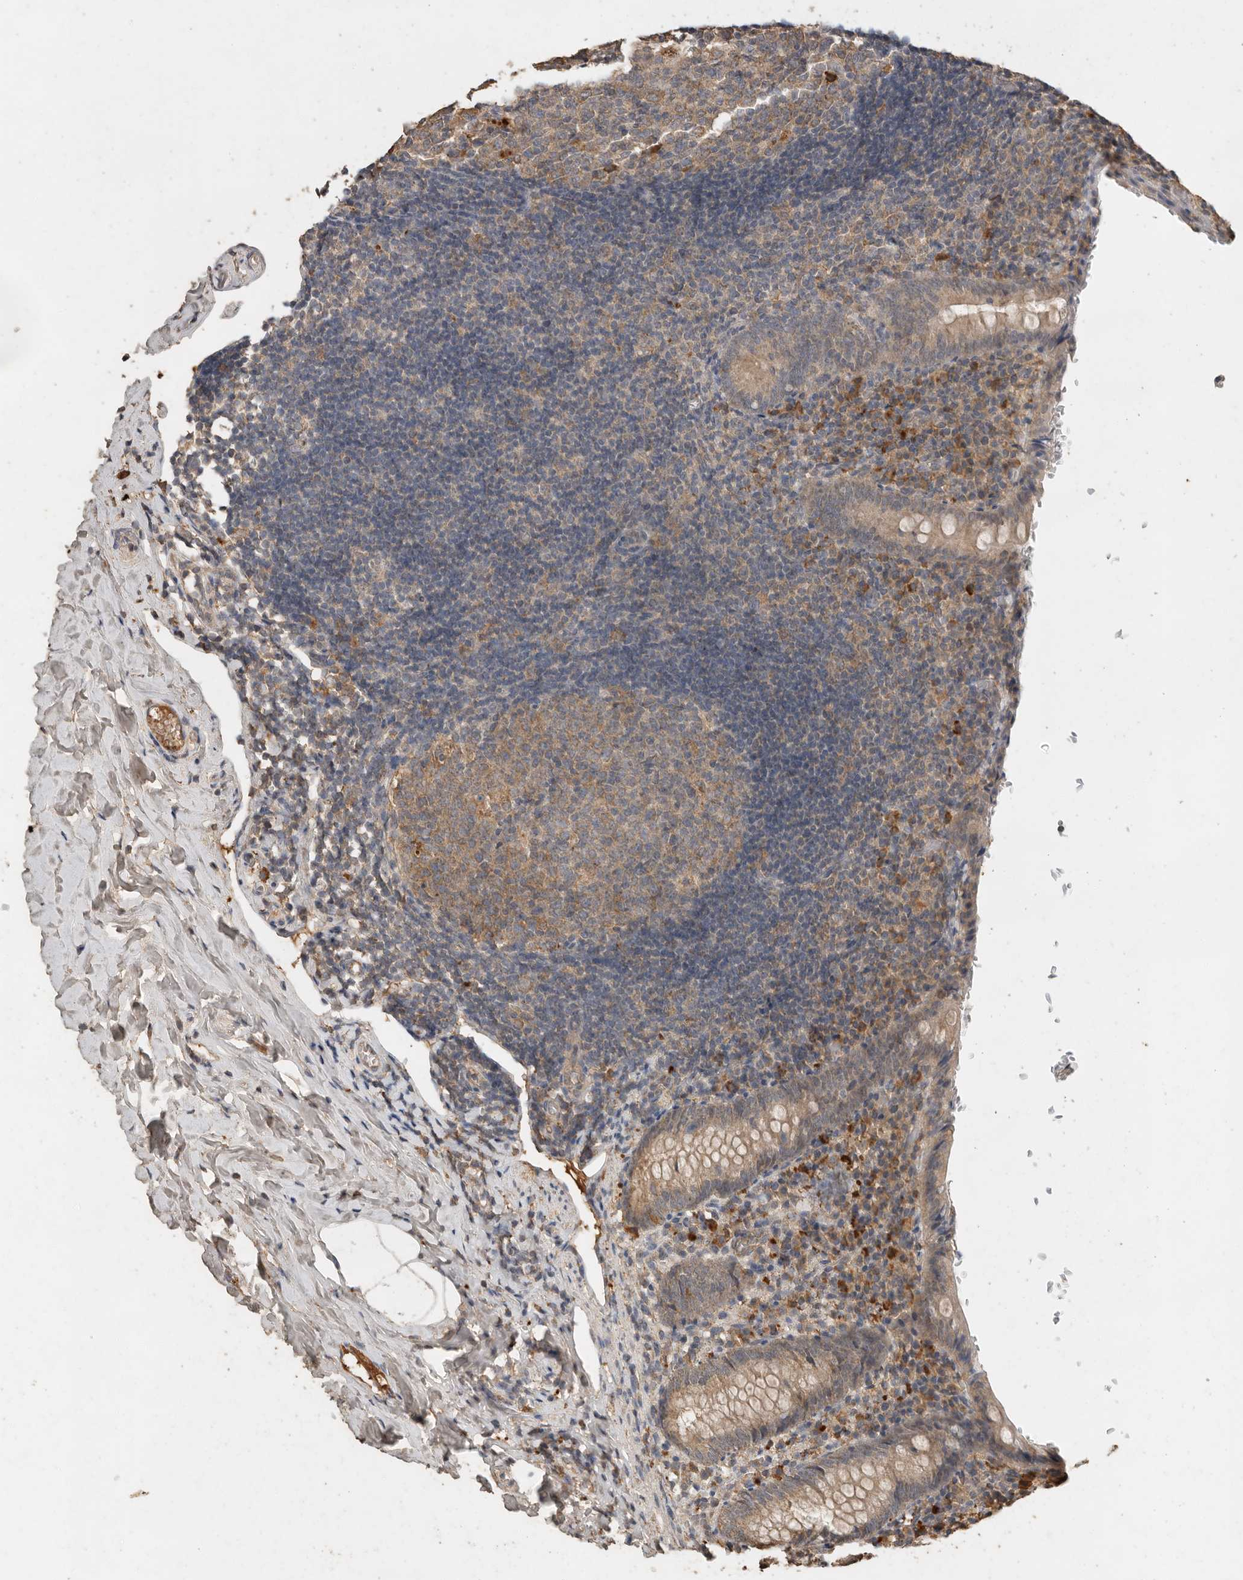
{"staining": {"intensity": "weak", "quantity": ">75%", "location": "cytoplasmic/membranous"}, "tissue": "appendix", "cell_type": "Glandular cells", "image_type": "normal", "snomed": [{"axis": "morphology", "description": "Normal tissue, NOS"}, {"axis": "topography", "description": "Appendix"}], "caption": "Appendix stained for a protein (brown) shows weak cytoplasmic/membranous positive staining in approximately >75% of glandular cells.", "gene": "CTF1", "patient": {"sex": "female", "age": 10}}